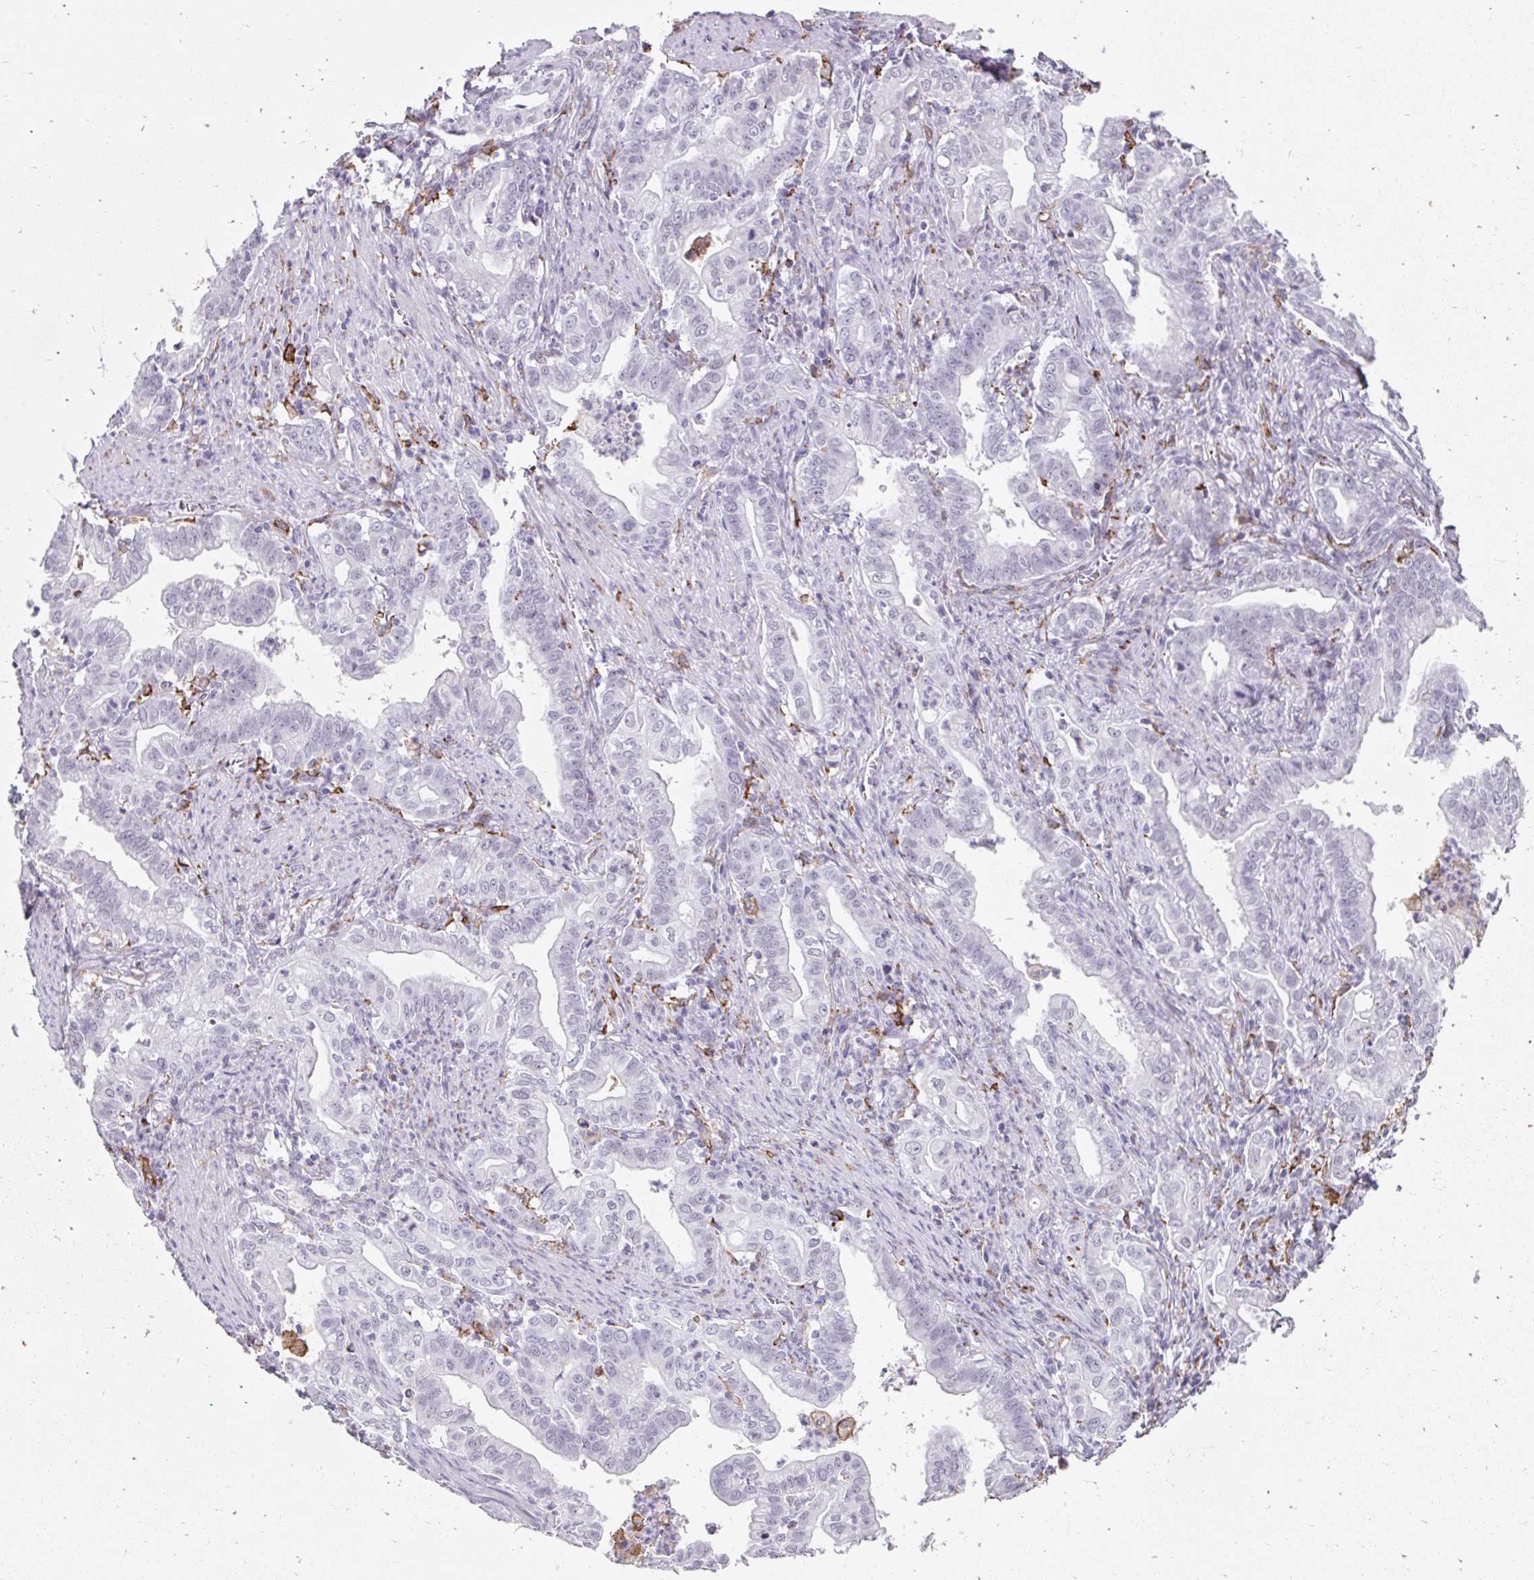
{"staining": {"intensity": "negative", "quantity": "none", "location": "none"}, "tissue": "stomach cancer", "cell_type": "Tumor cells", "image_type": "cancer", "snomed": [{"axis": "morphology", "description": "Adenocarcinoma, NOS"}, {"axis": "topography", "description": "Stomach, upper"}], "caption": "Immunohistochemical staining of human adenocarcinoma (stomach) reveals no significant expression in tumor cells.", "gene": "CD163", "patient": {"sex": "female", "age": 79}}